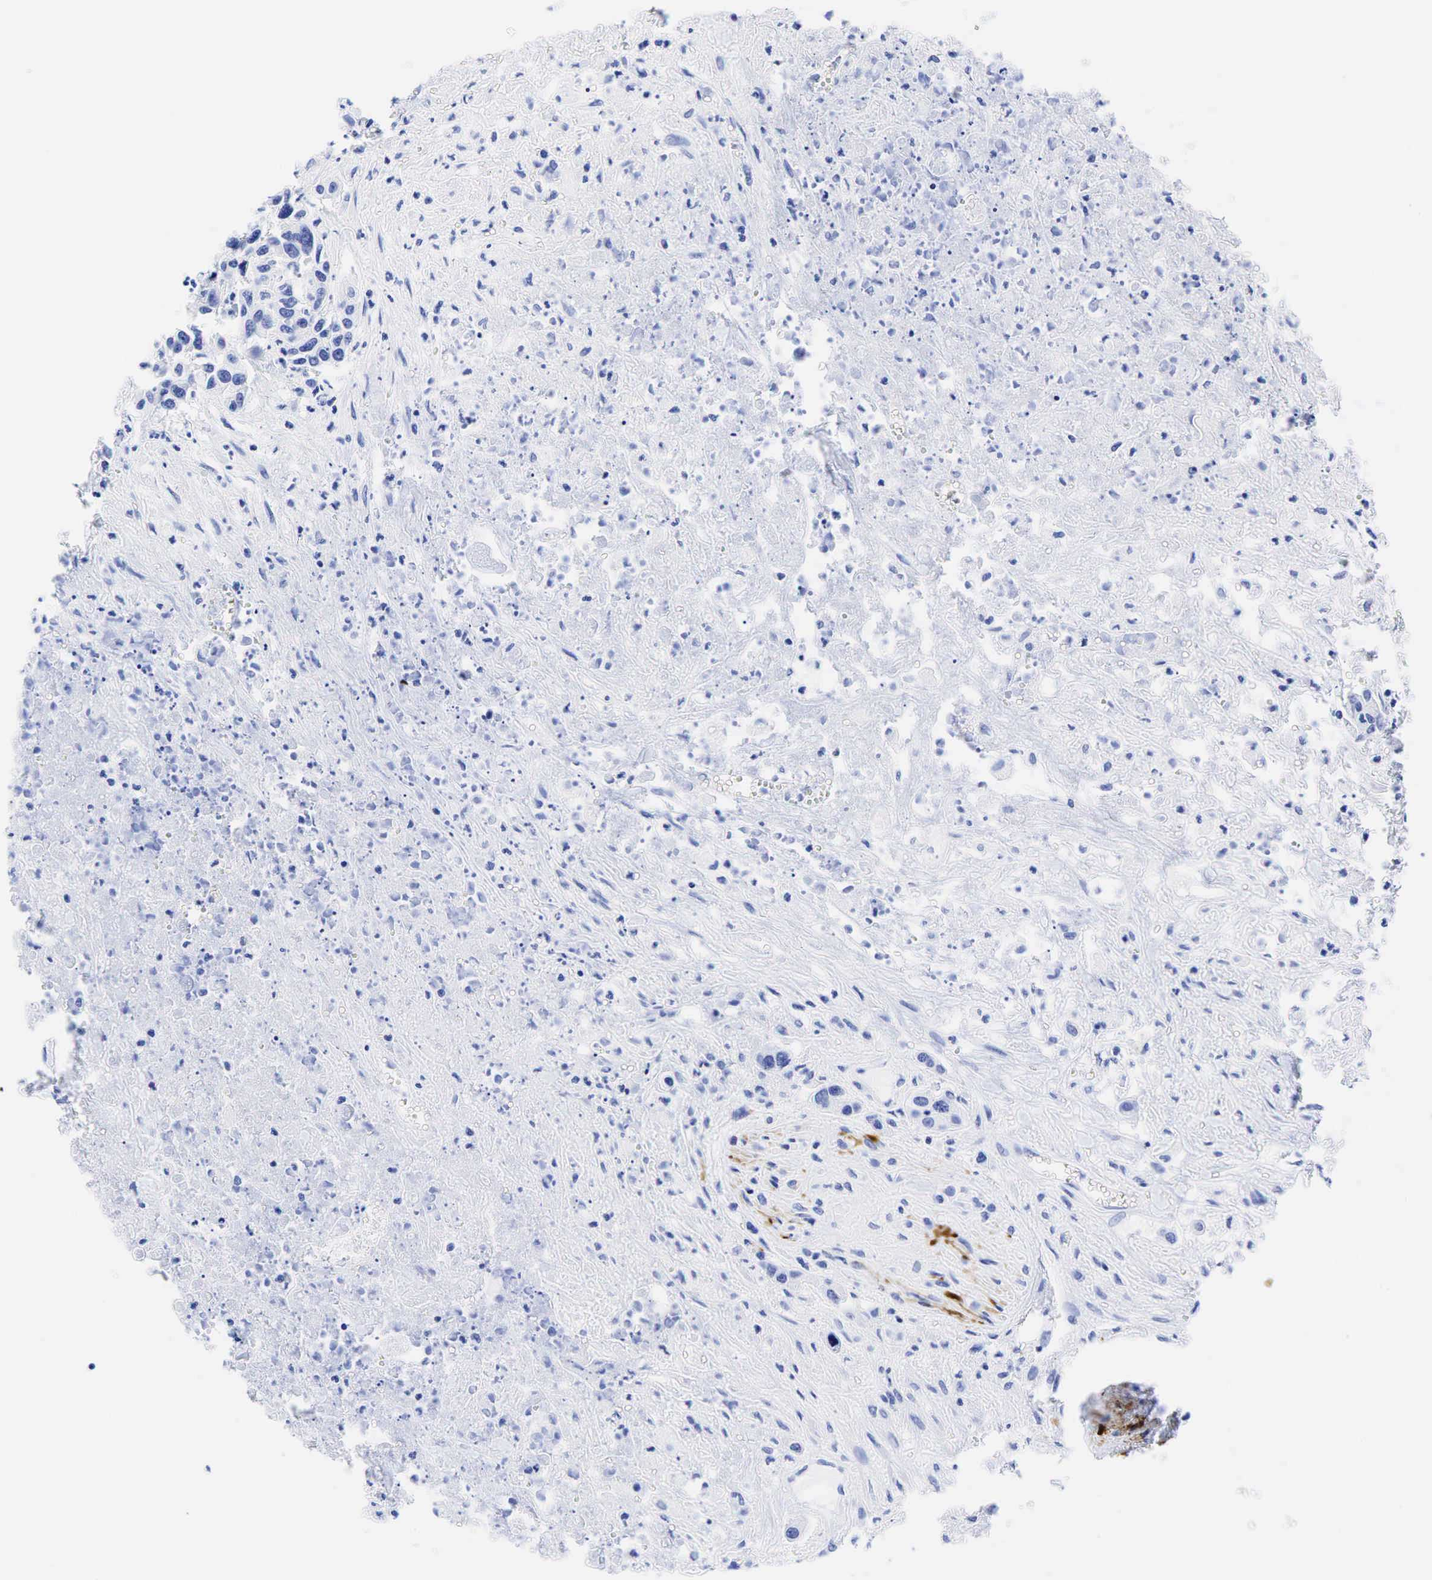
{"staining": {"intensity": "negative", "quantity": "none", "location": "none"}, "tissue": "urothelial cancer", "cell_type": "Tumor cells", "image_type": "cancer", "snomed": [{"axis": "morphology", "description": "Urothelial carcinoma, High grade"}, {"axis": "topography", "description": "Urinary bladder"}], "caption": "The IHC micrograph has no significant positivity in tumor cells of urothelial cancer tissue.", "gene": "CHGA", "patient": {"sex": "male", "age": 86}}